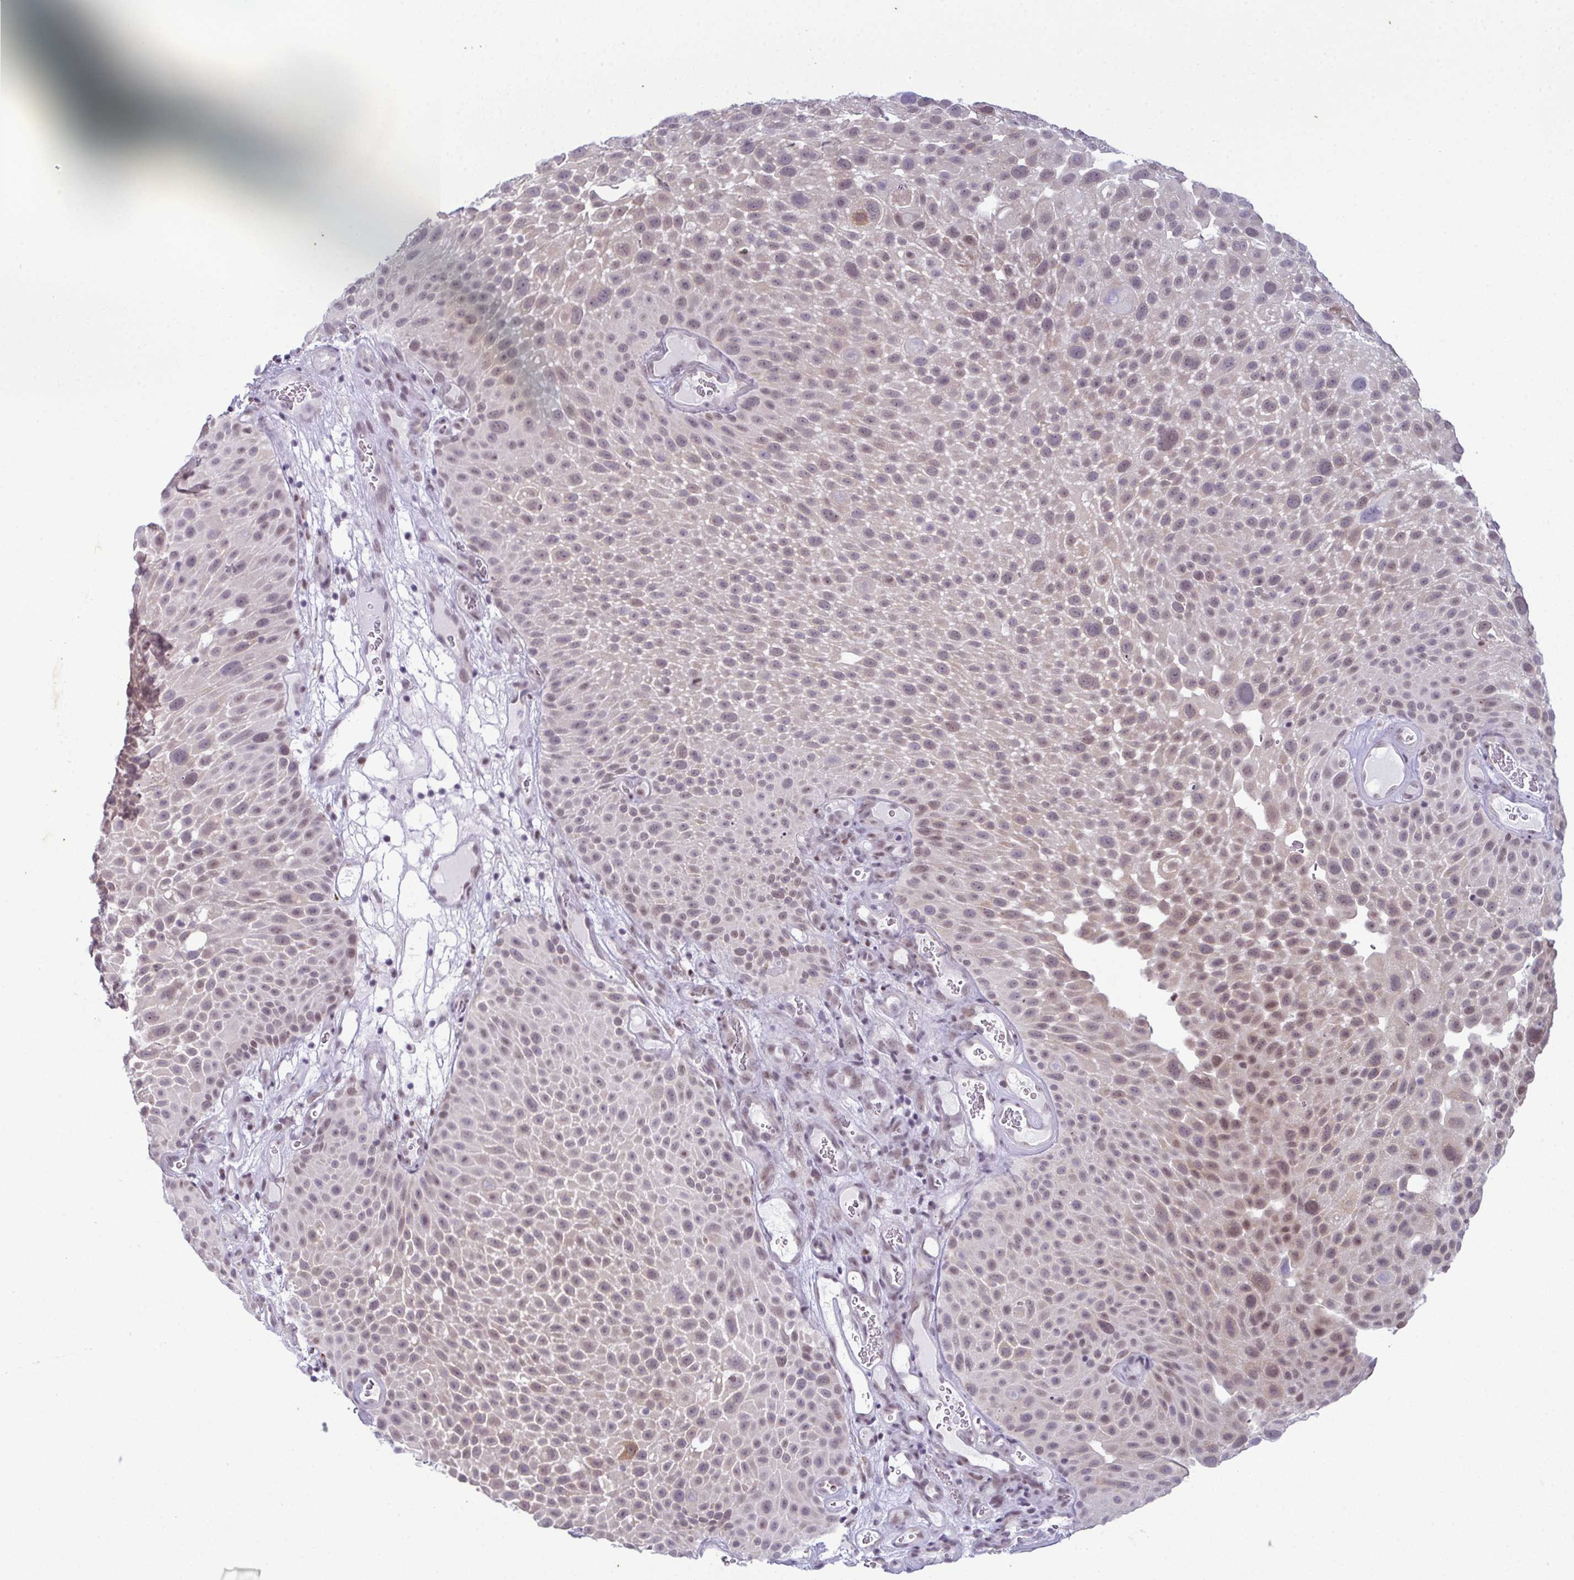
{"staining": {"intensity": "moderate", "quantity": "25%-75%", "location": "nuclear"}, "tissue": "urothelial cancer", "cell_type": "Tumor cells", "image_type": "cancer", "snomed": [{"axis": "morphology", "description": "Urothelial carcinoma, Low grade"}, {"axis": "topography", "description": "Urinary bladder"}], "caption": "Immunohistochemical staining of human urothelial cancer displays medium levels of moderate nuclear protein expression in approximately 25%-75% of tumor cells. The staining is performed using DAB (3,3'-diaminobenzidine) brown chromogen to label protein expression. The nuclei are counter-stained blue using hematoxylin.", "gene": "RBM7", "patient": {"sex": "male", "age": 72}}